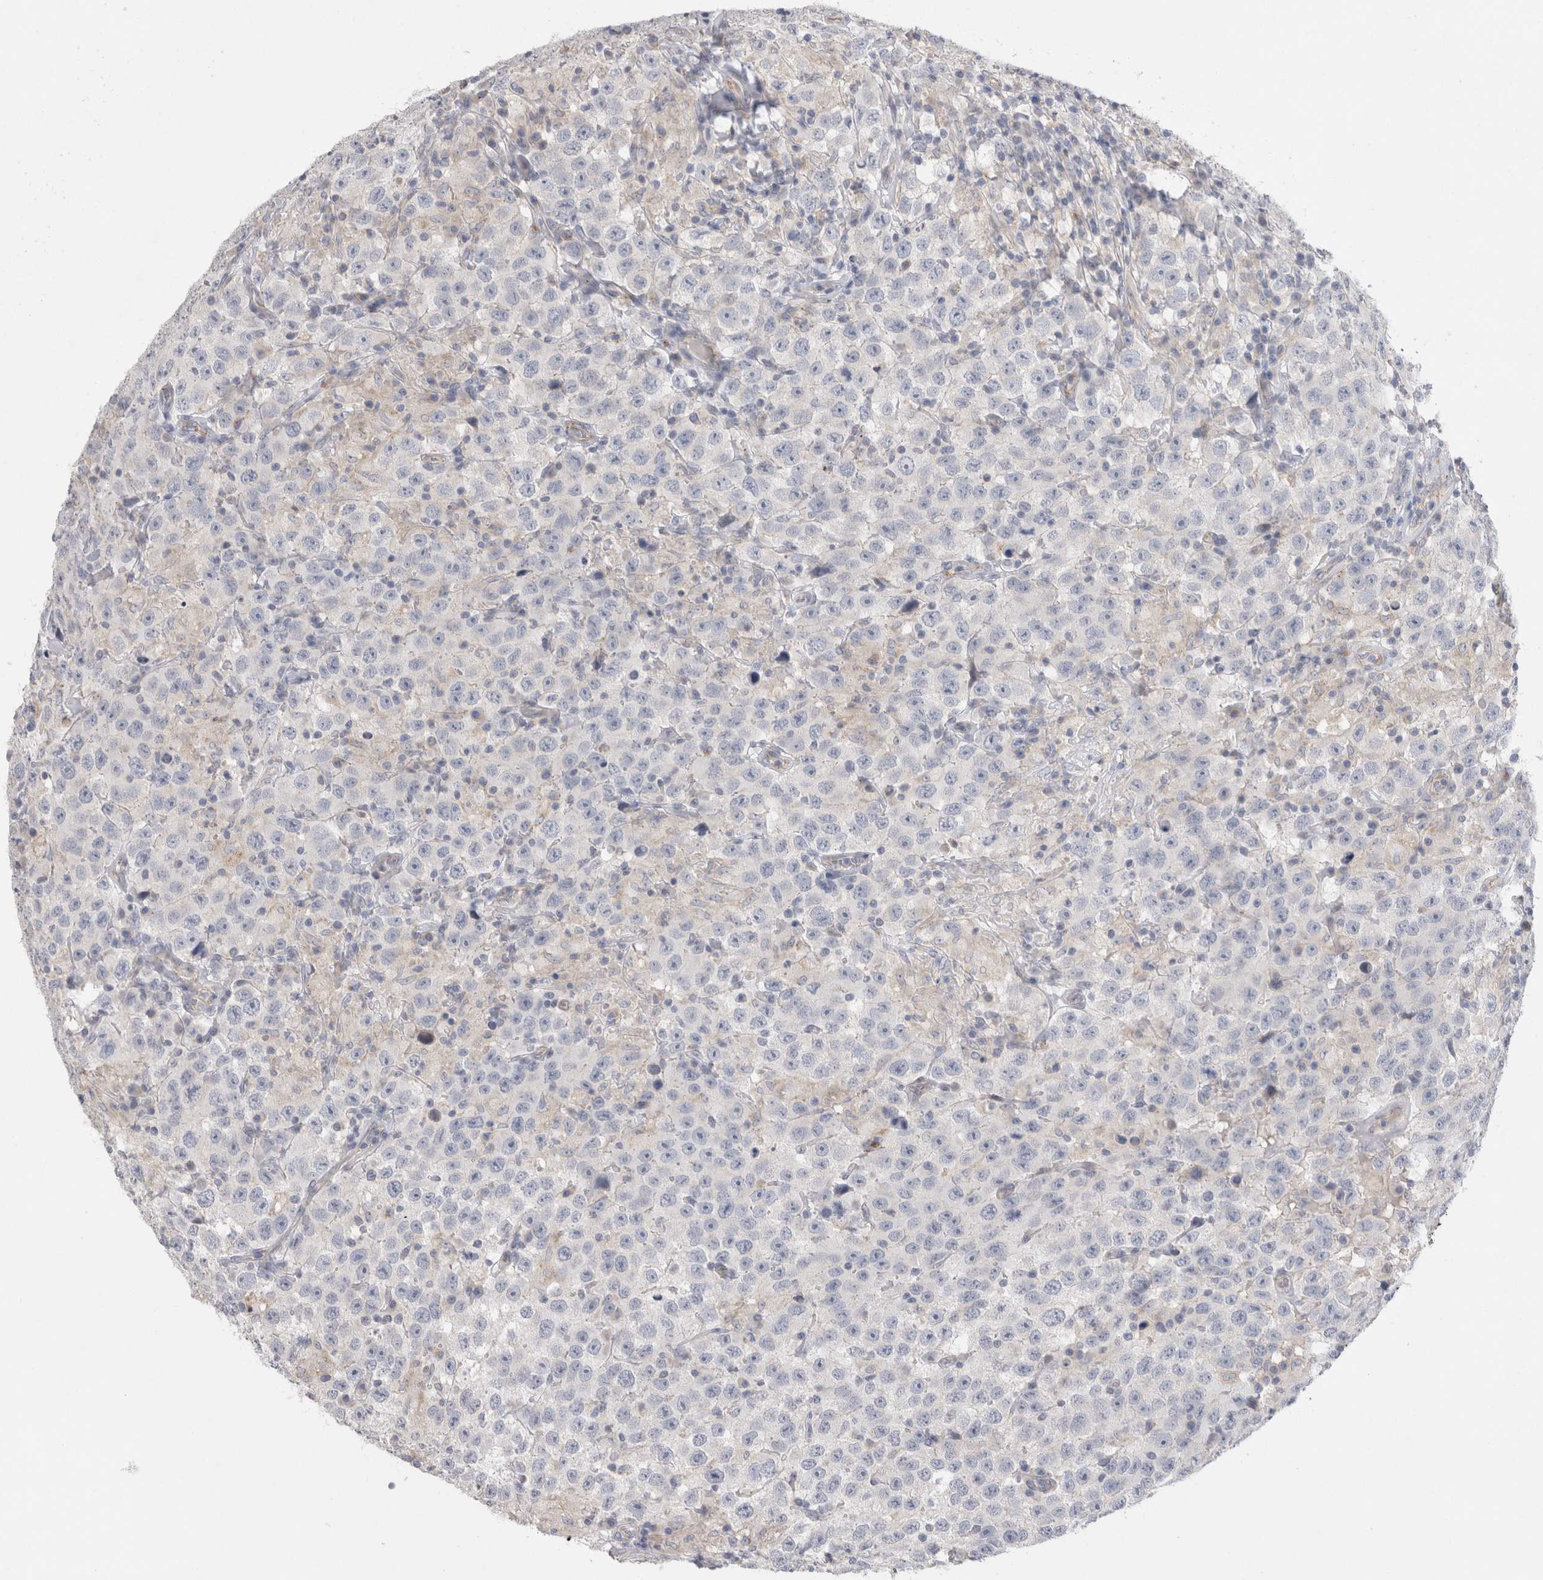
{"staining": {"intensity": "negative", "quantity": "none", "location": "none"}, "tissue": "testis cancer", "cell_type": "Tumor cells", "image_type": "cancer", "snomed": [{"axis": "morphology", "description": "Seminoma, NOS"}, {"axis": "topography", "description": "Testis"}], "caption": "The image shows no significant expression in tumor cells of testis cancer (seminoma). (Stains: DAB (3,3'-diaminobenzidine) immunohistochemistry (IHC) with hematoxylin counter stain, Microscopy: brightfield microscopy at high magnification).", "gene": "GAA", "patient": {"sex": "male", "age": 41}}